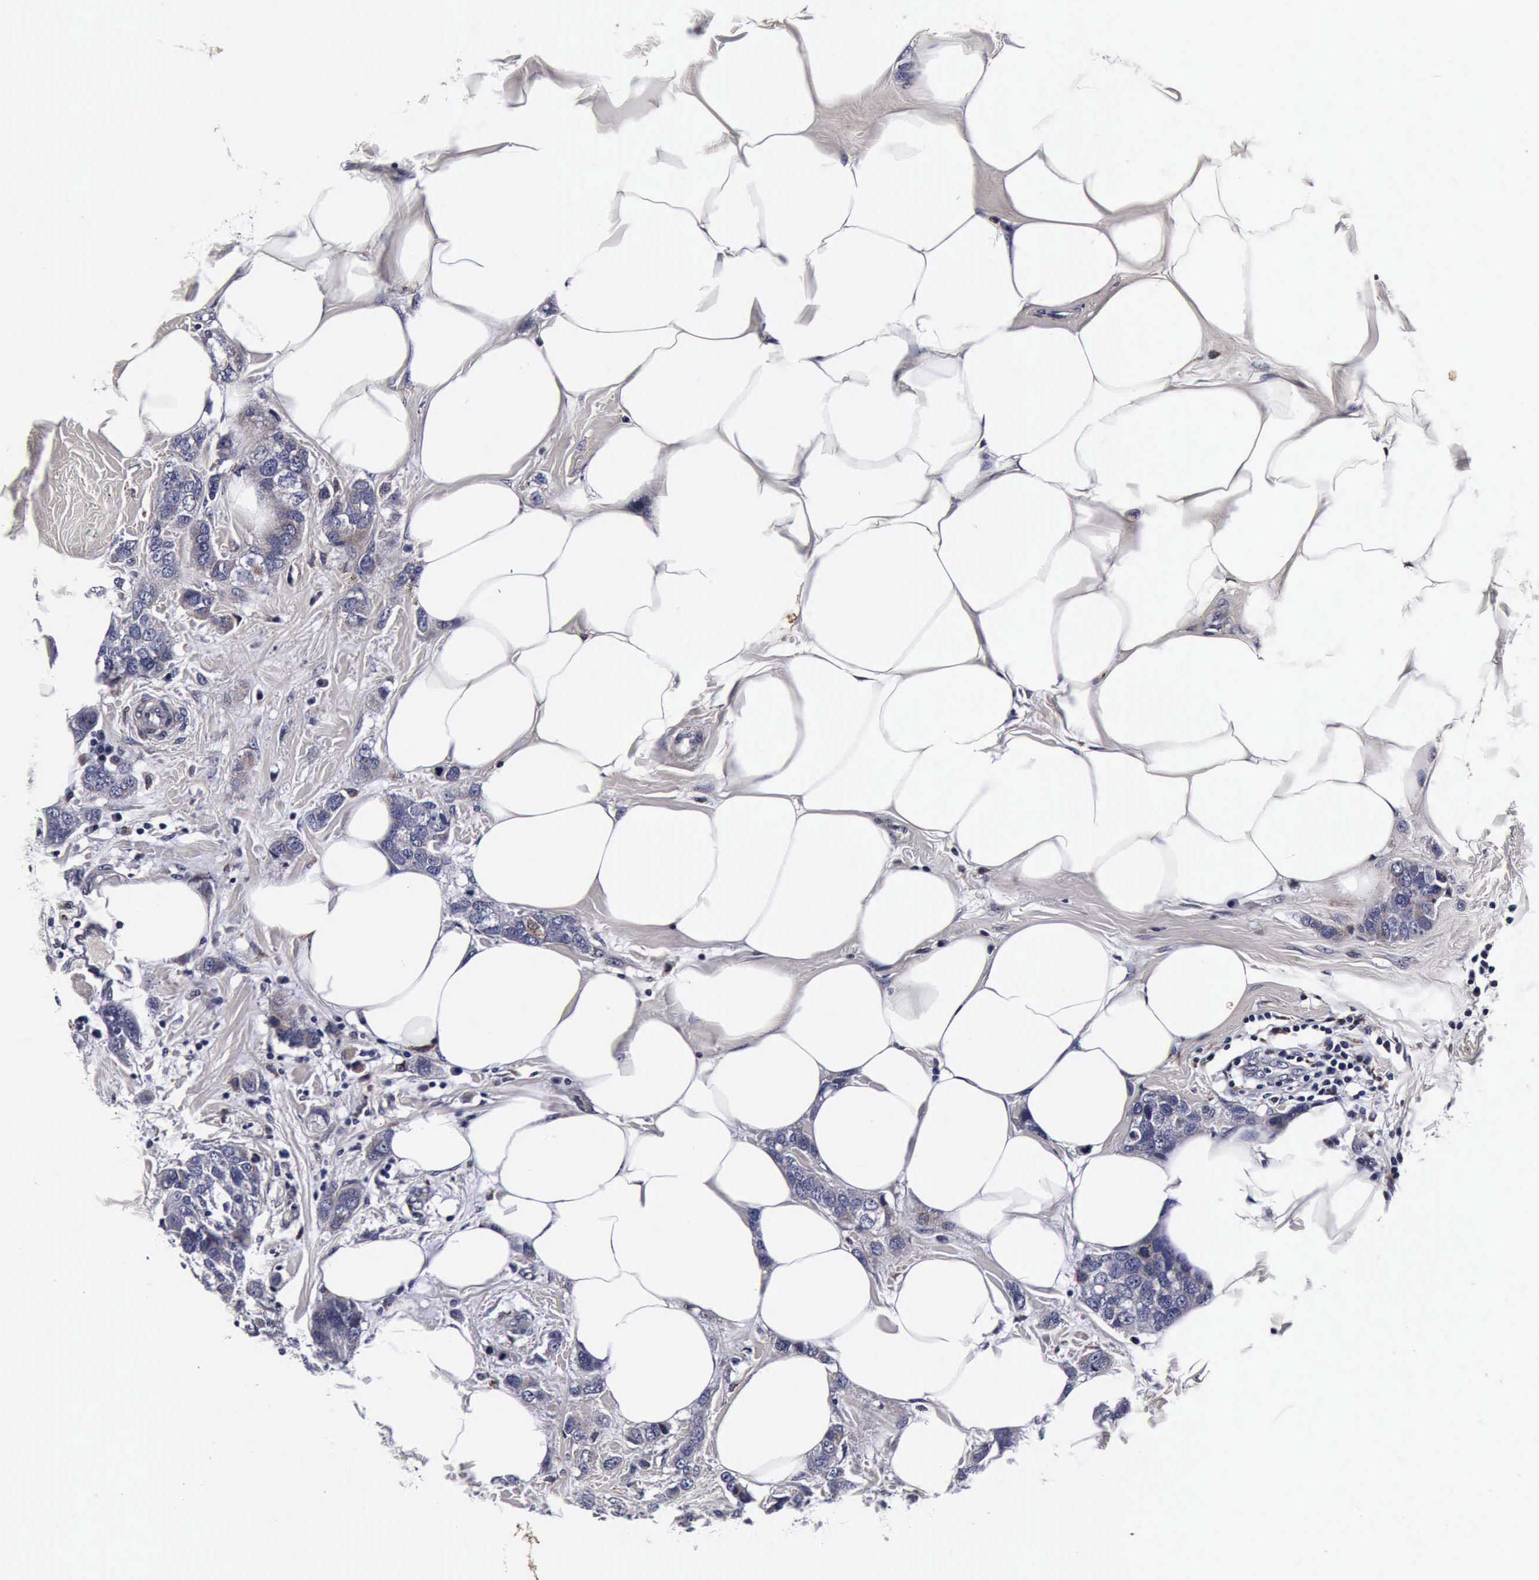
{"staining": {"intensity": "negative", "quantity": "none", "location": "none"}, "tissue": "breast cancer", "cell_type": "Tumor cells", "image_type": "cancer", "snomed": [{"axis": "morphology", "description": "Normal tissue, NOS"}, {"axis": "morphology", "description": "Duct carcinoma"}, {"axis": "topography", "description": "Breast"}], "caption": "This is an immunohistochemistry micrograph of breast intraductal carcinoma. There is no expression in tumor cells.", "gene": "CST3", "patient": {"sex": "female", "age": 50}}